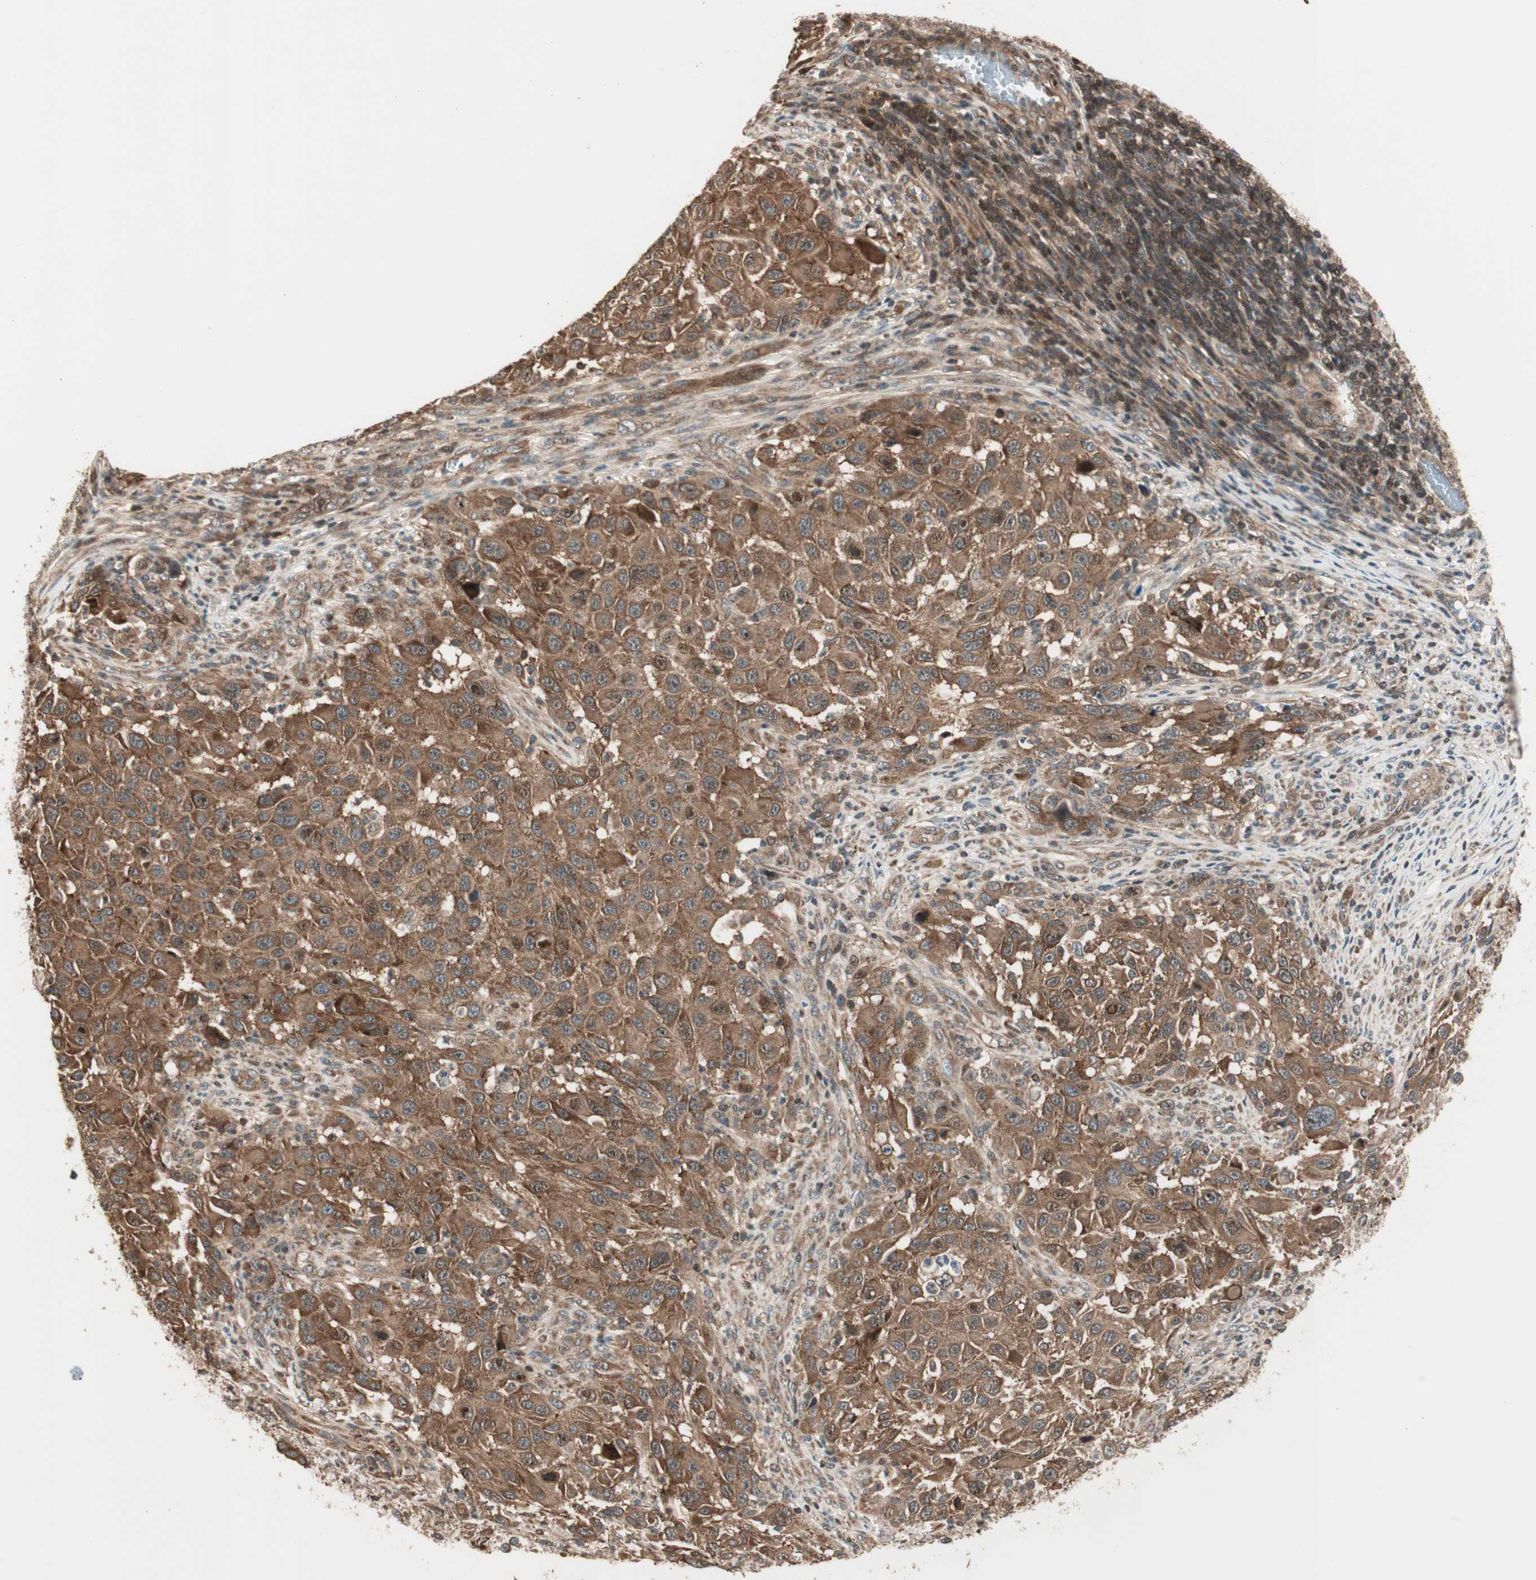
{"staining": {"intensity": "strong", "quantity": ">75%", "location": "cytoplasmic/membranous"}, "tissue": "melanoma", "cell_type": "Tumor cells", "image_type": "cancer", "snomed": [{"axis": "morphology", "description": "Malignant melanoma, Metastatic site"}, {"axis": "topography", "description": "Lymph node"}], "caption": "Brown immunohistochemical staining in malignant melanoma (metastatic site) displays strong cytoplasmic/membranous expression in approximately >75% of tumor cells.", "gene": "CNOT4", "patient": {"sex": "male", "age": 61}}